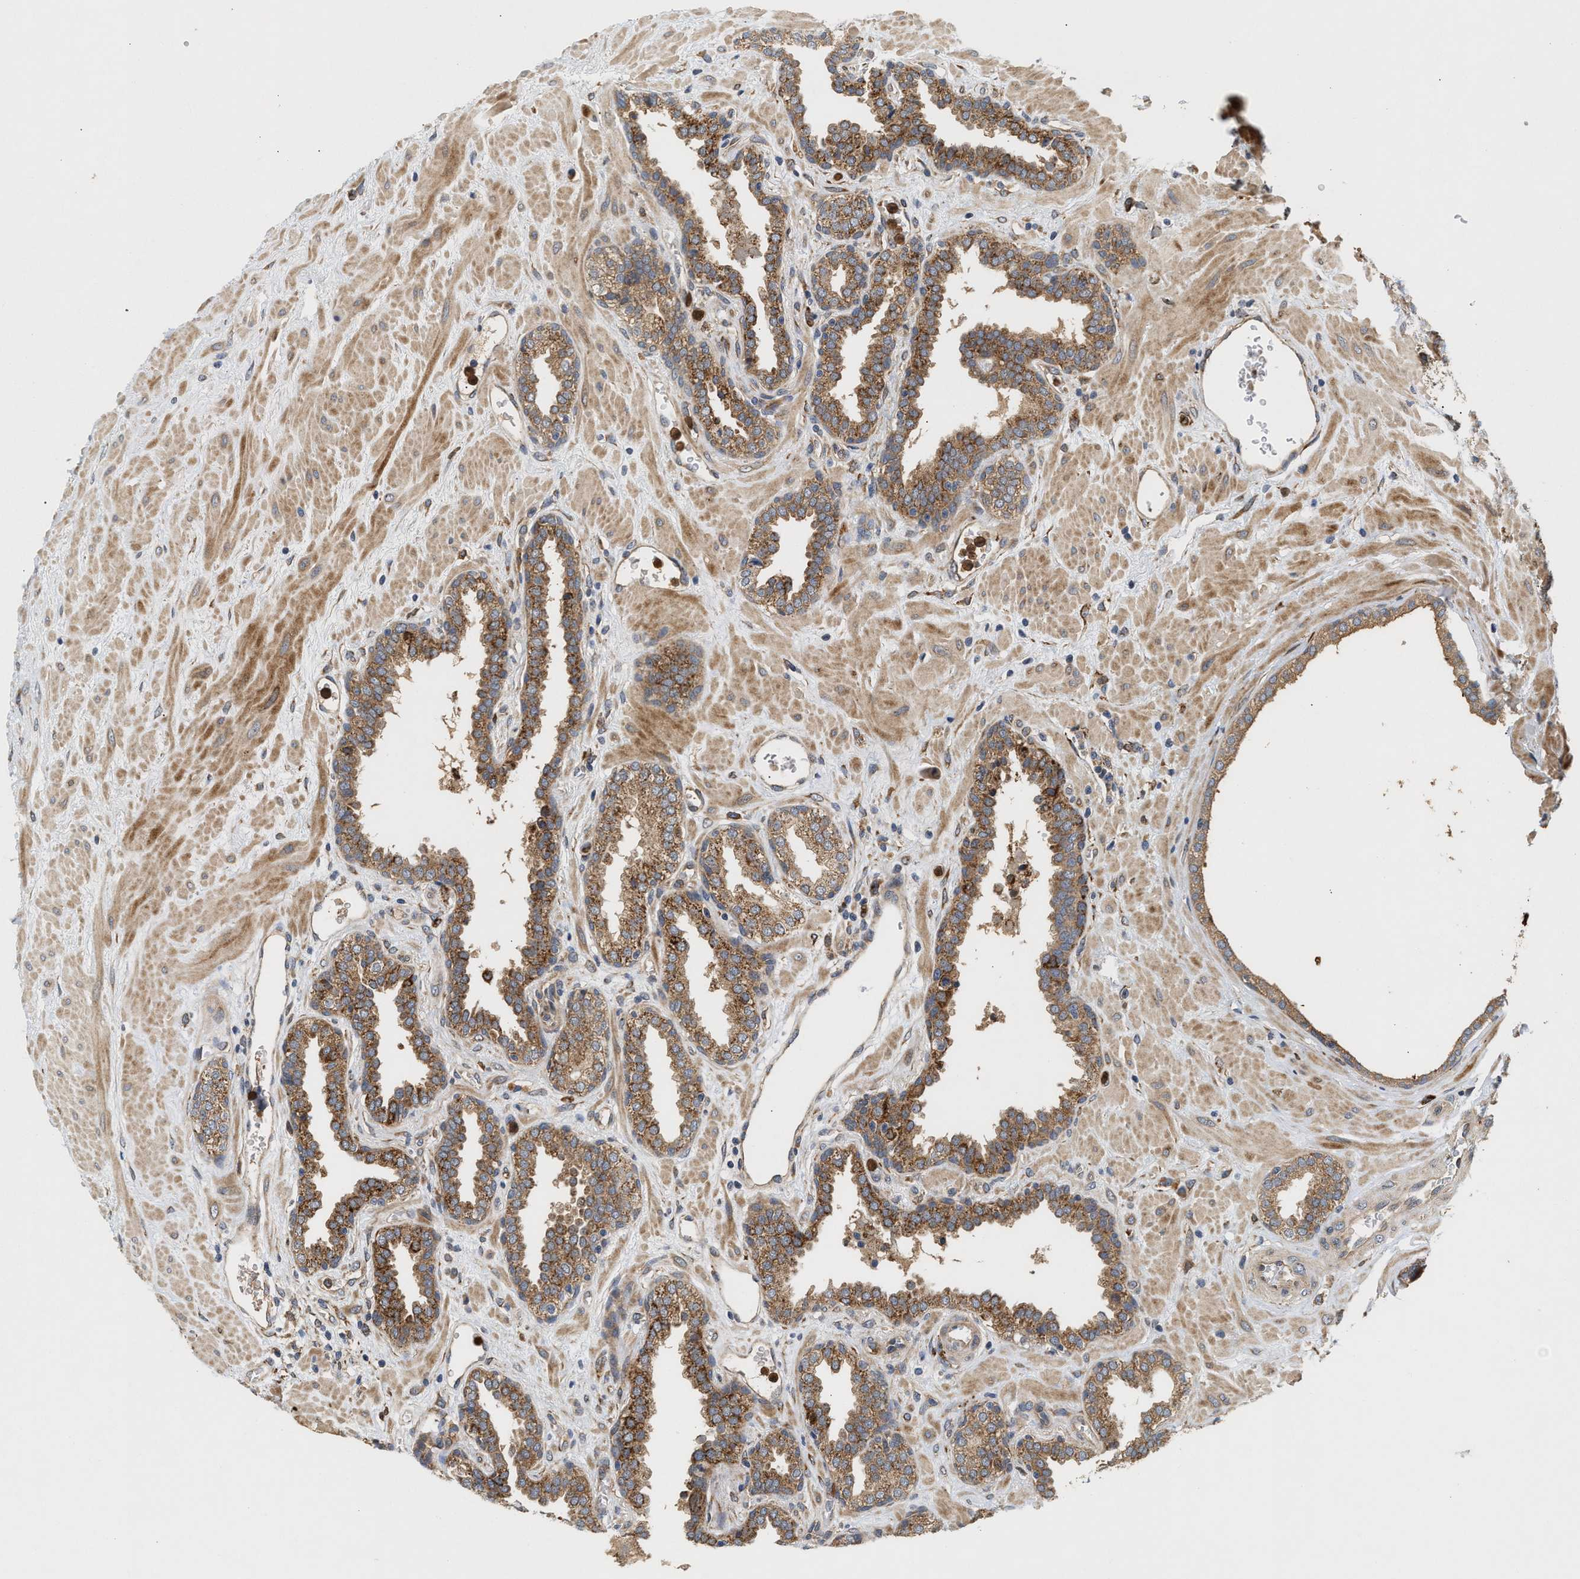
{"staining": {"intensity": "moderate", "quantity": ">75%", "location": "cytoplasmic/membranous"}, "tissue": "prostate", "cell_type": "Glandular cells", "image_type": "normal", "snomed": [{"axis": "morphology", "description": "Normal tissue, NOS"}, {"axis": "topography", "description": "Prostate"}], "caption": "An immunohistochemistry (IHC) image of normal tissue is shown. Protein staining in brown labels moderate cytoplasmic/membranous positivity in prostate within glandular cells. The protein of interest is stained brown, and the nuclei are stained in blue (DAB (3,3'-diaminobenzidine) IHC with brightfield microscopy, high magnification).", "gene": "PLCD1", "patient": {"sex": "male", "age": 51}}